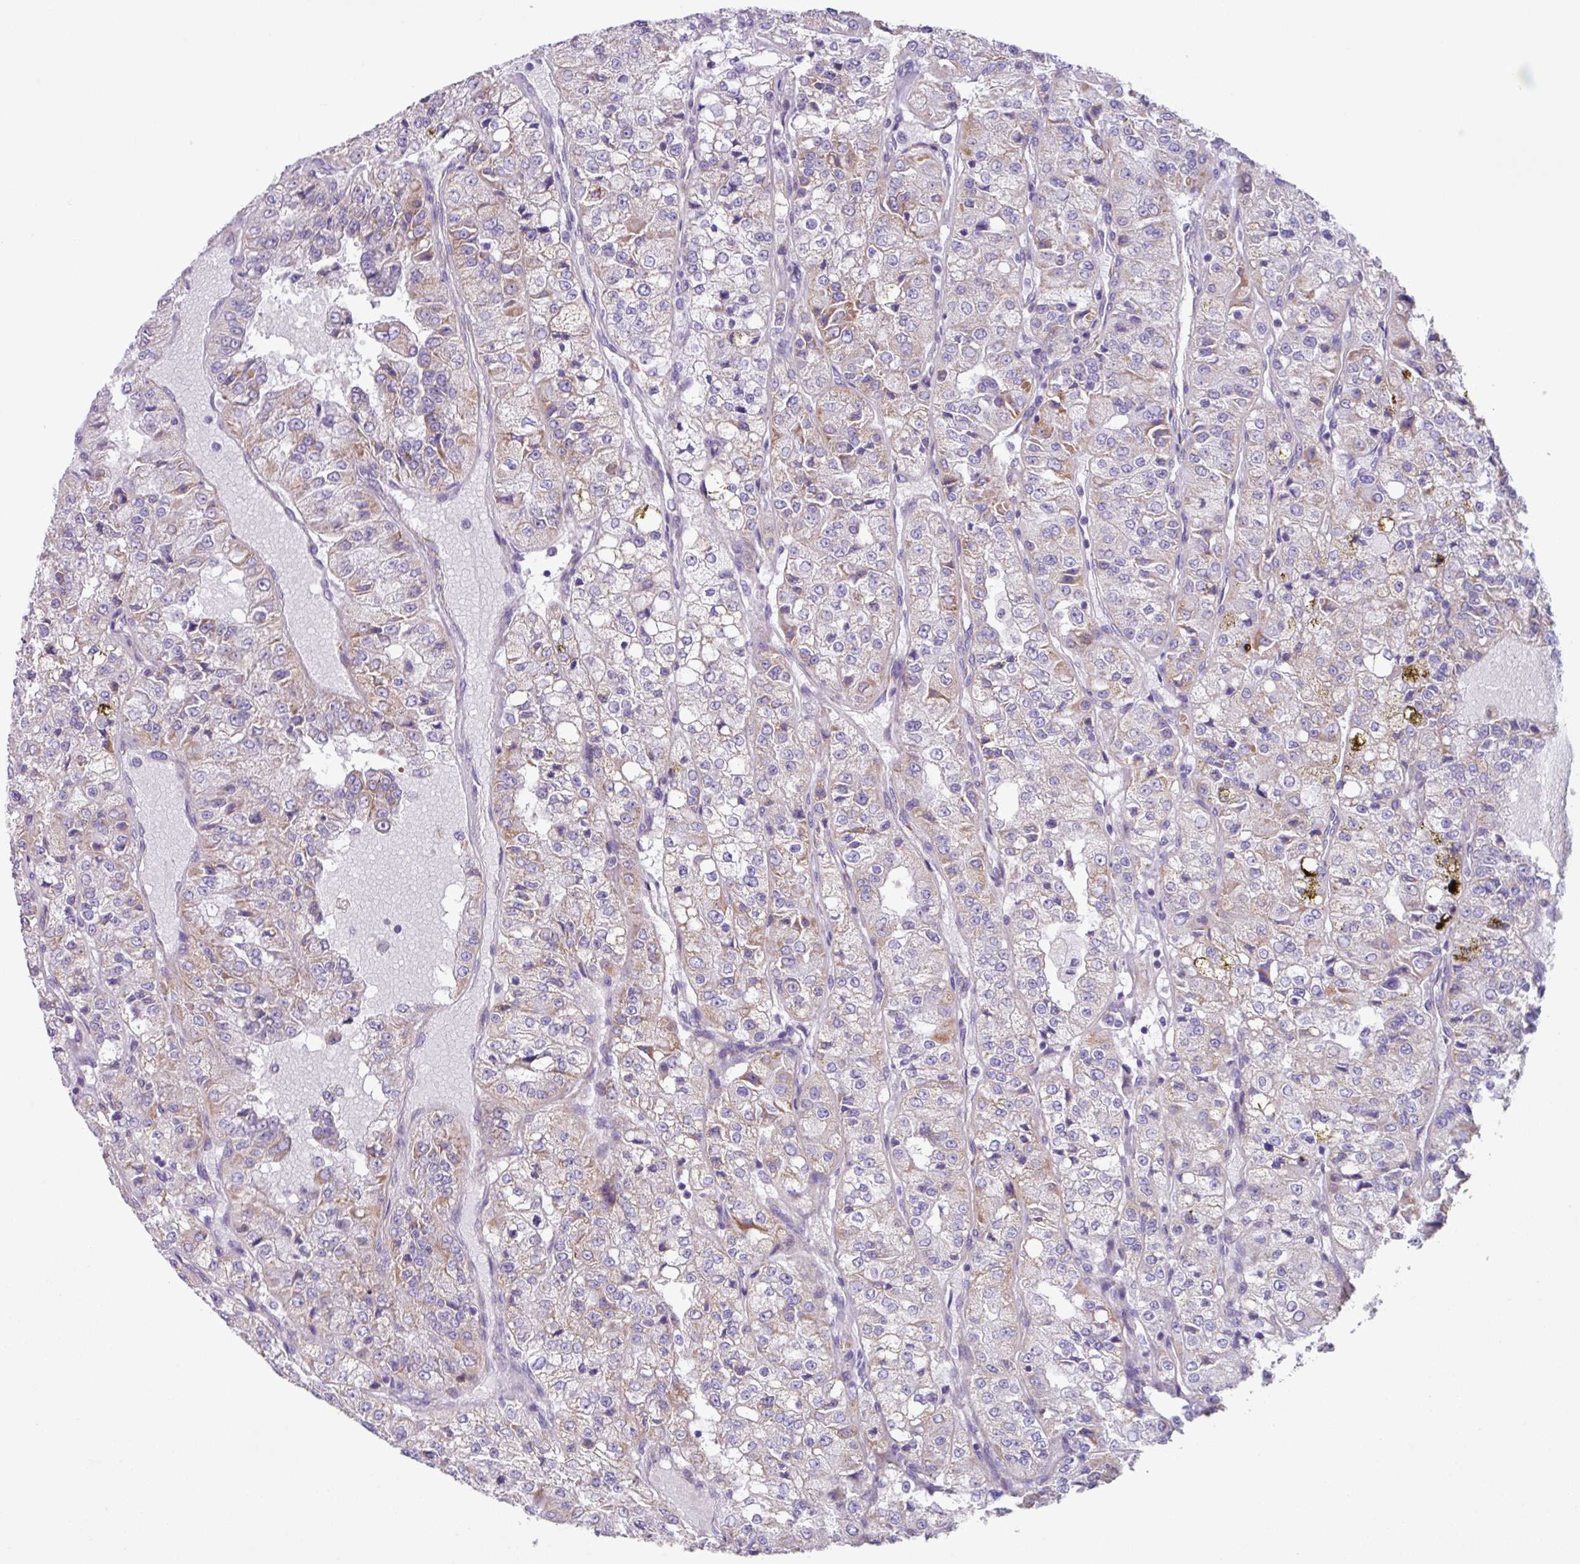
{"staining": {"intensity": "weak", "quantity": "<25%", "location": "cytoplasmic/membranous"}, "tissue": "renal cancer", "cell_type": "Tumor cells", "image_type": "cancer", "snomed": [{"axis": "morphology", "description": "Adenocarcinoma, NOS"}, {"axis": "topography", "description": "Kidney"}], "caption": "Tumor cells show no significant positivity in adenocarcinoma (renal).", "gene": "OTULIN", "patient": {"sex": "female", "age": 63}}